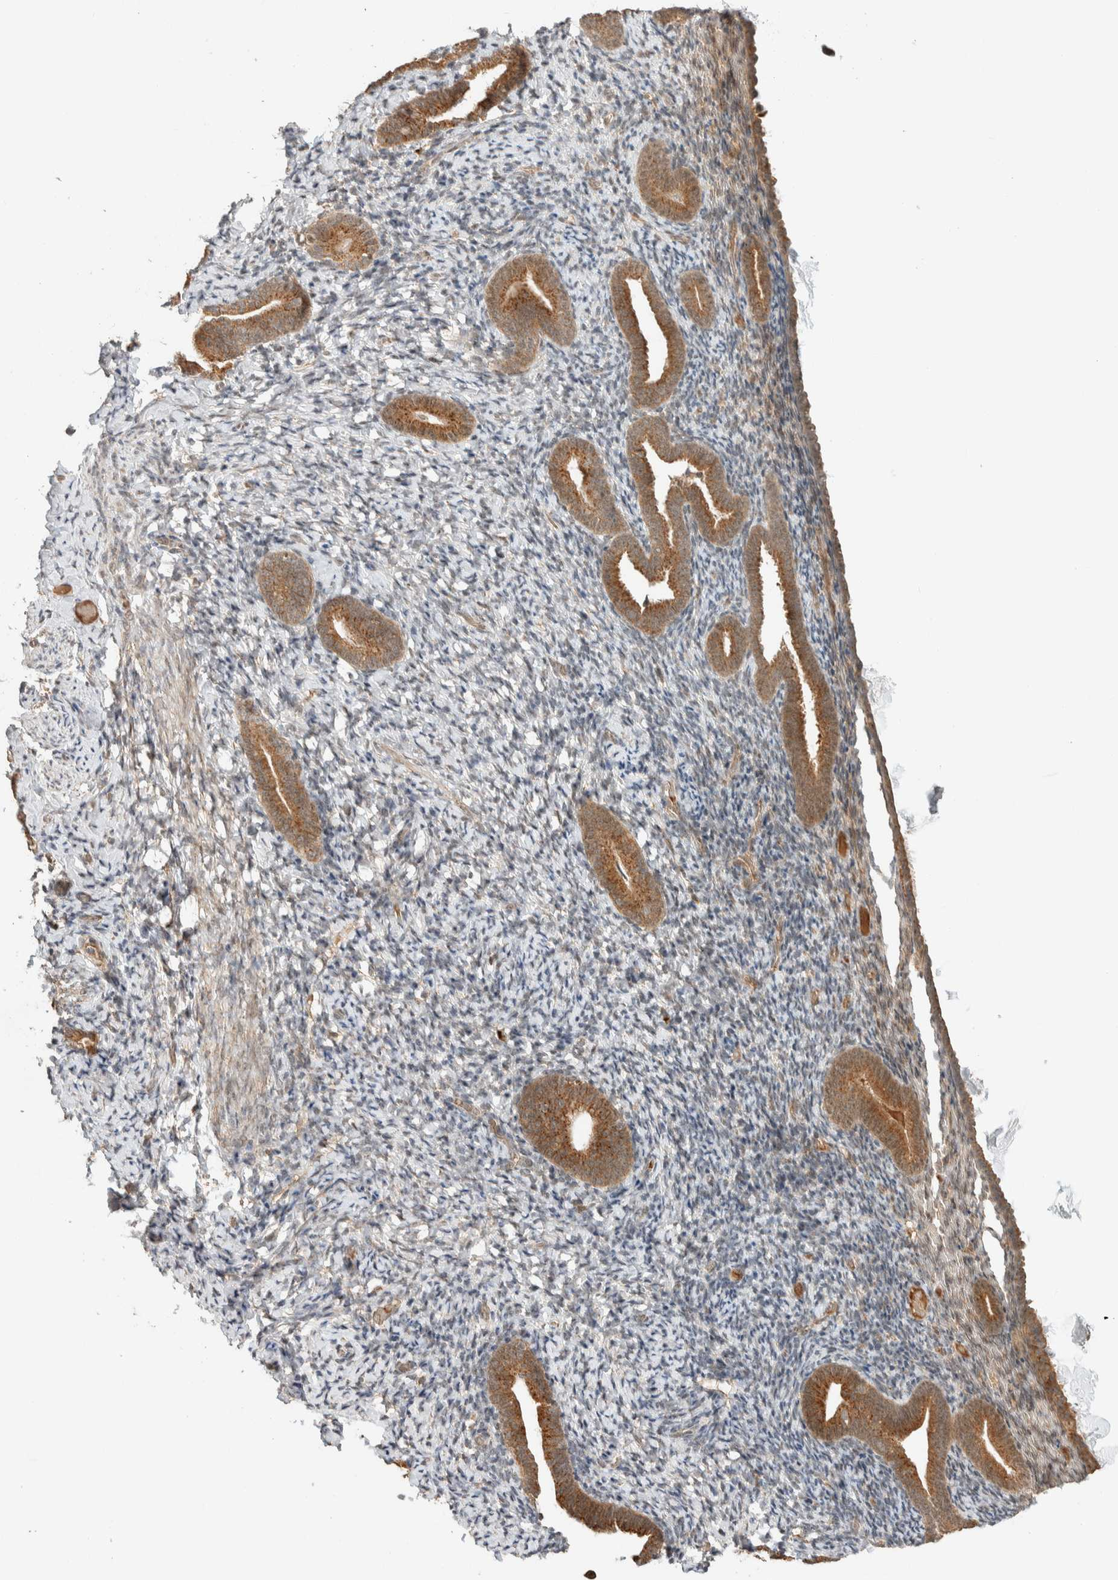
{"staining": {"intensity": "weak", "quantity": "25%-75%", "location": "cytoplasmic/membranous"}, "tissue": "endometrium", "cell_type": "Cells in endometrial stroma", "image_type": "normal", "snomed": [{"axis": "morphology", "description": "Normal tissue, NOS"}, {"axis": "topography", "description": "Endometrium"}], "caption": "A histopathology image of endometrium stained for a protein displays weak cytoplasmic/membranous brown staining in cells in endometrial stroma.", "gene": "ZBTB2", "patient": {"sex": "female", "age": 51}}